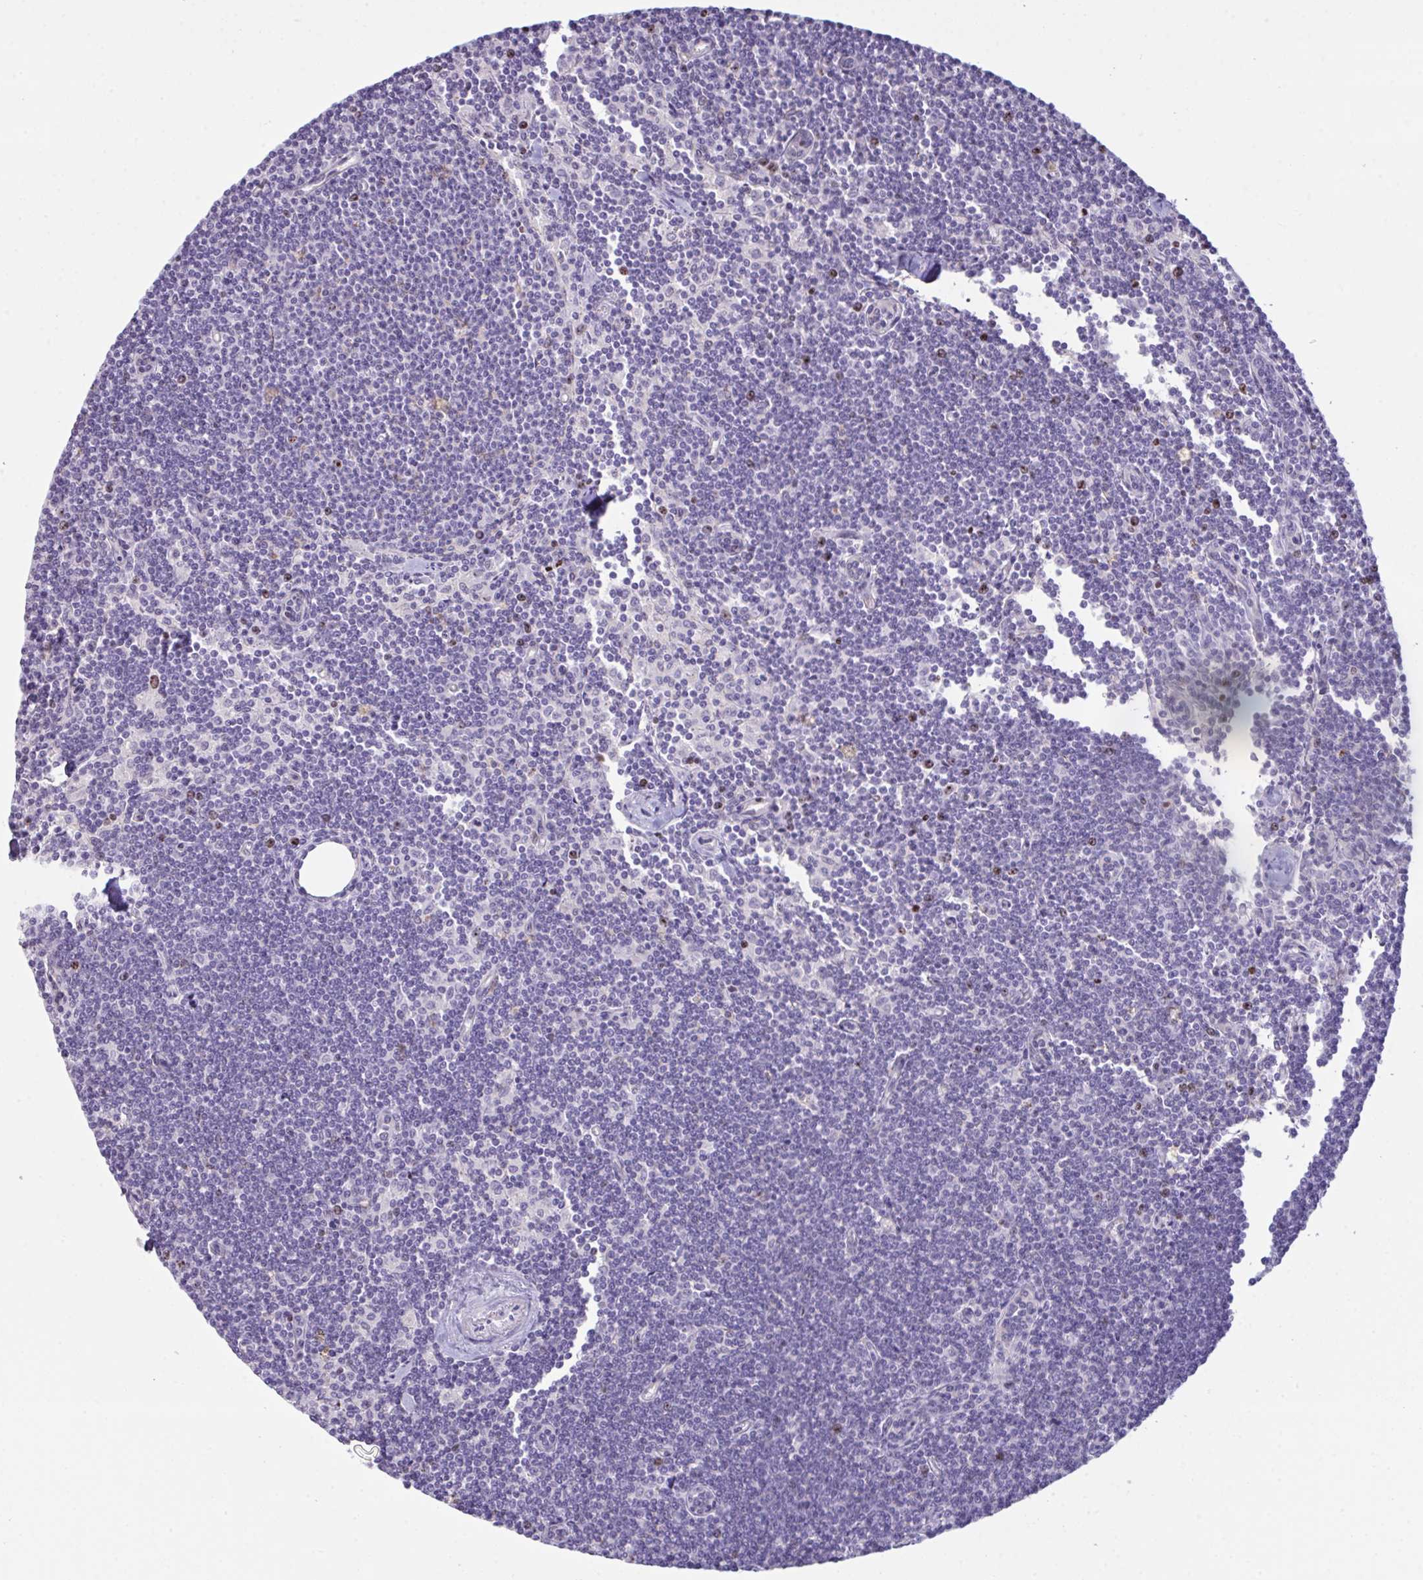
{"staining": {"intensity": "negative", "quantity": "none", "location": "none"}, "tissue": "lymphoma", "cell_type": "Tumor cells", "image_type": "cancer", "snomed": [{"axis": "morphology", "description": "Malignant lymphoma, non-Hodgkin's type, Low grade"}, {"axis": "topography", "description": "Lymph node"}], "caption": "This is an IHC histopathology image of malignant lymphoma, non-Hodgkin's type (low-grade). There is no staining in tumor cells.", "gene": "SETD7", "patient": {"sex": "female", "age": 73}}